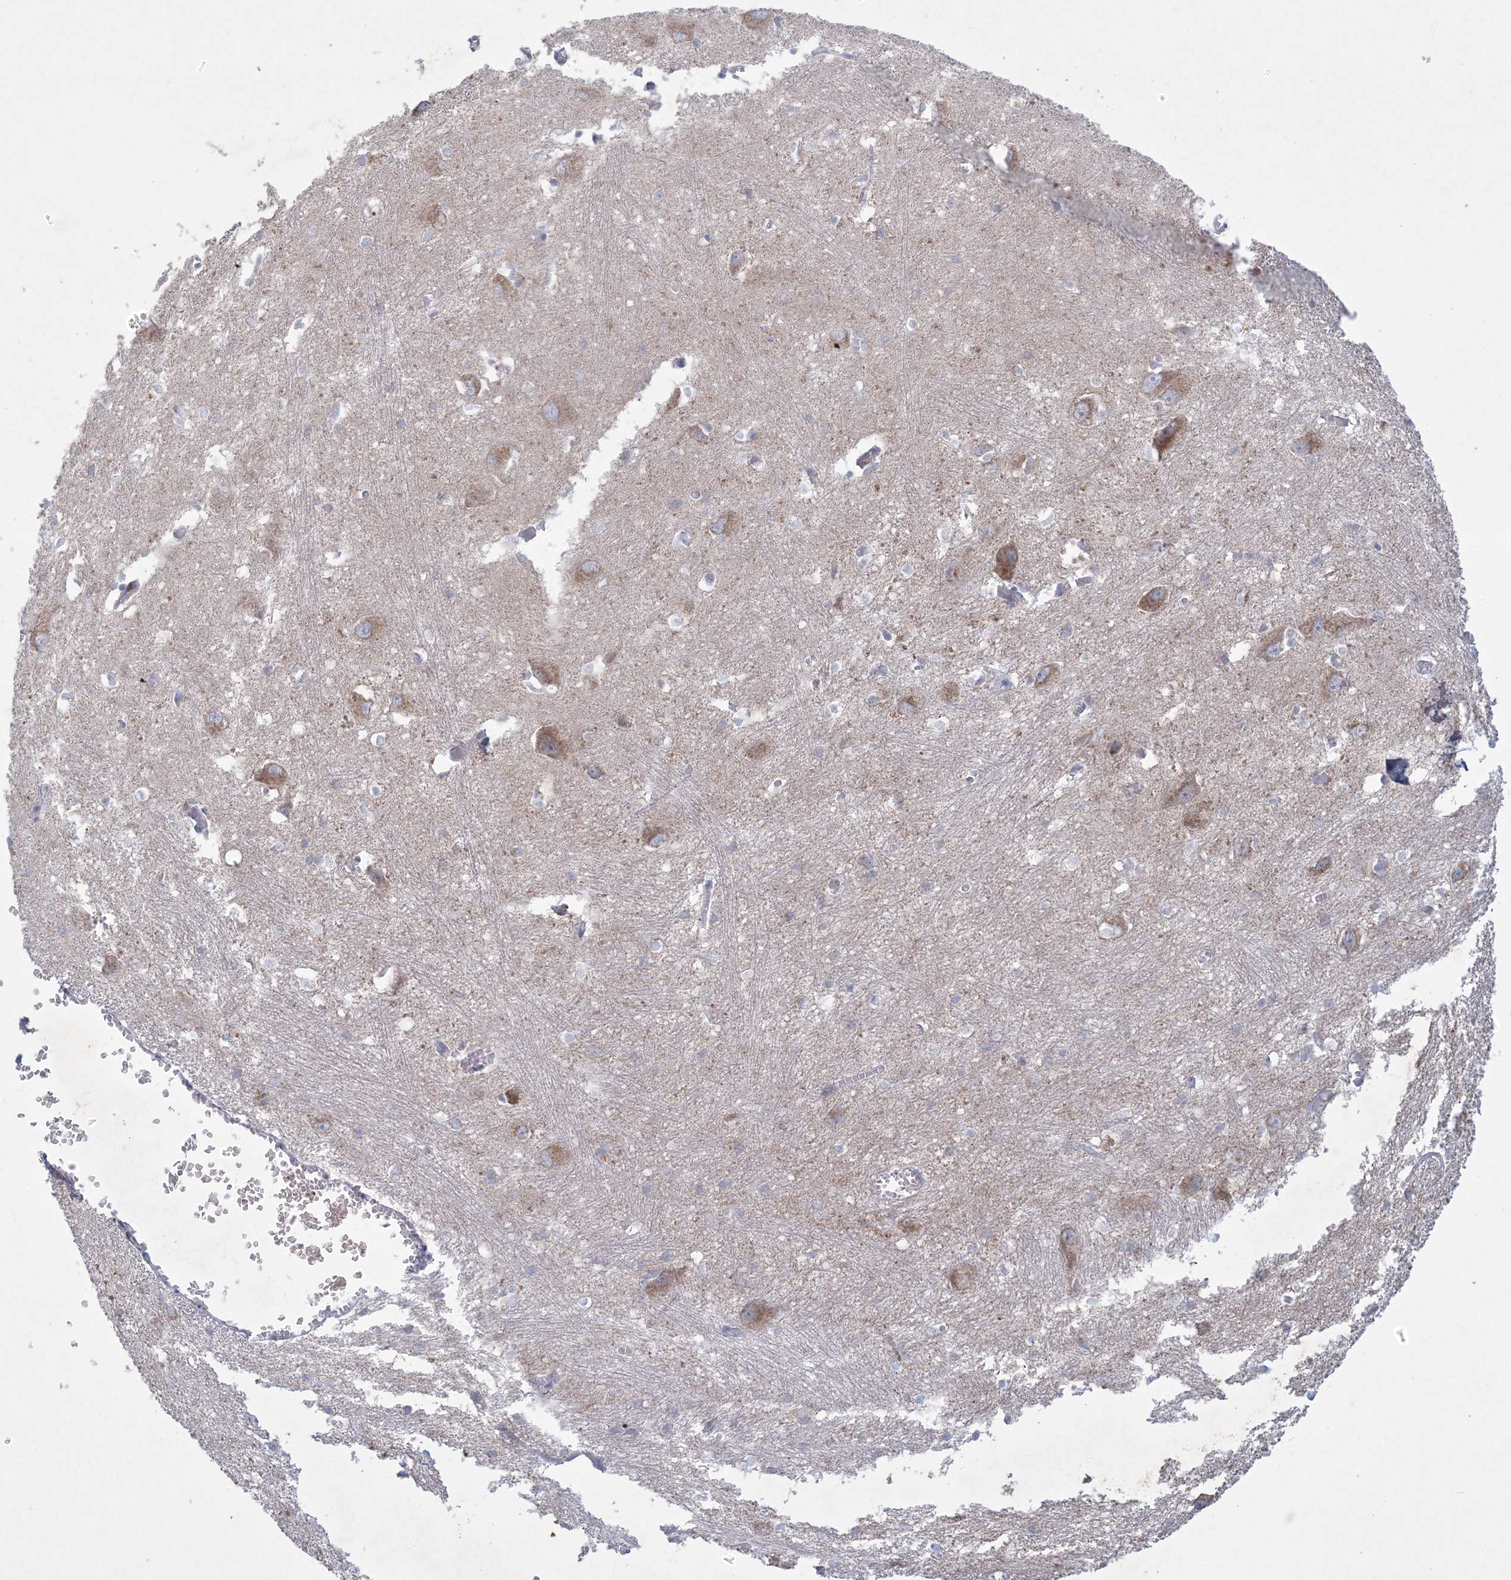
{"staining": {"intensity": "weak", "quantity": "<25%", "location": "cytoplasmic/membranous"}, "tissue": "caudate", "cell_type": "Glial cells", "image_type": "normal", "snomed": [{"axis": "morphology", "description": "Normal tissue, NOS"}, {"axis": "topography", "description": "Lateral ventricle wall"}], "caption": "A high-resolution micrograph shows immunohistochemistry (IHC) staining of unremarkable caudate, which displays no significant expression in glial cells. (DAB immunohistochemistry (IHC), high magnification).", "gene": "KCTD6", "patient": {"sex": "male", "age": 37}}